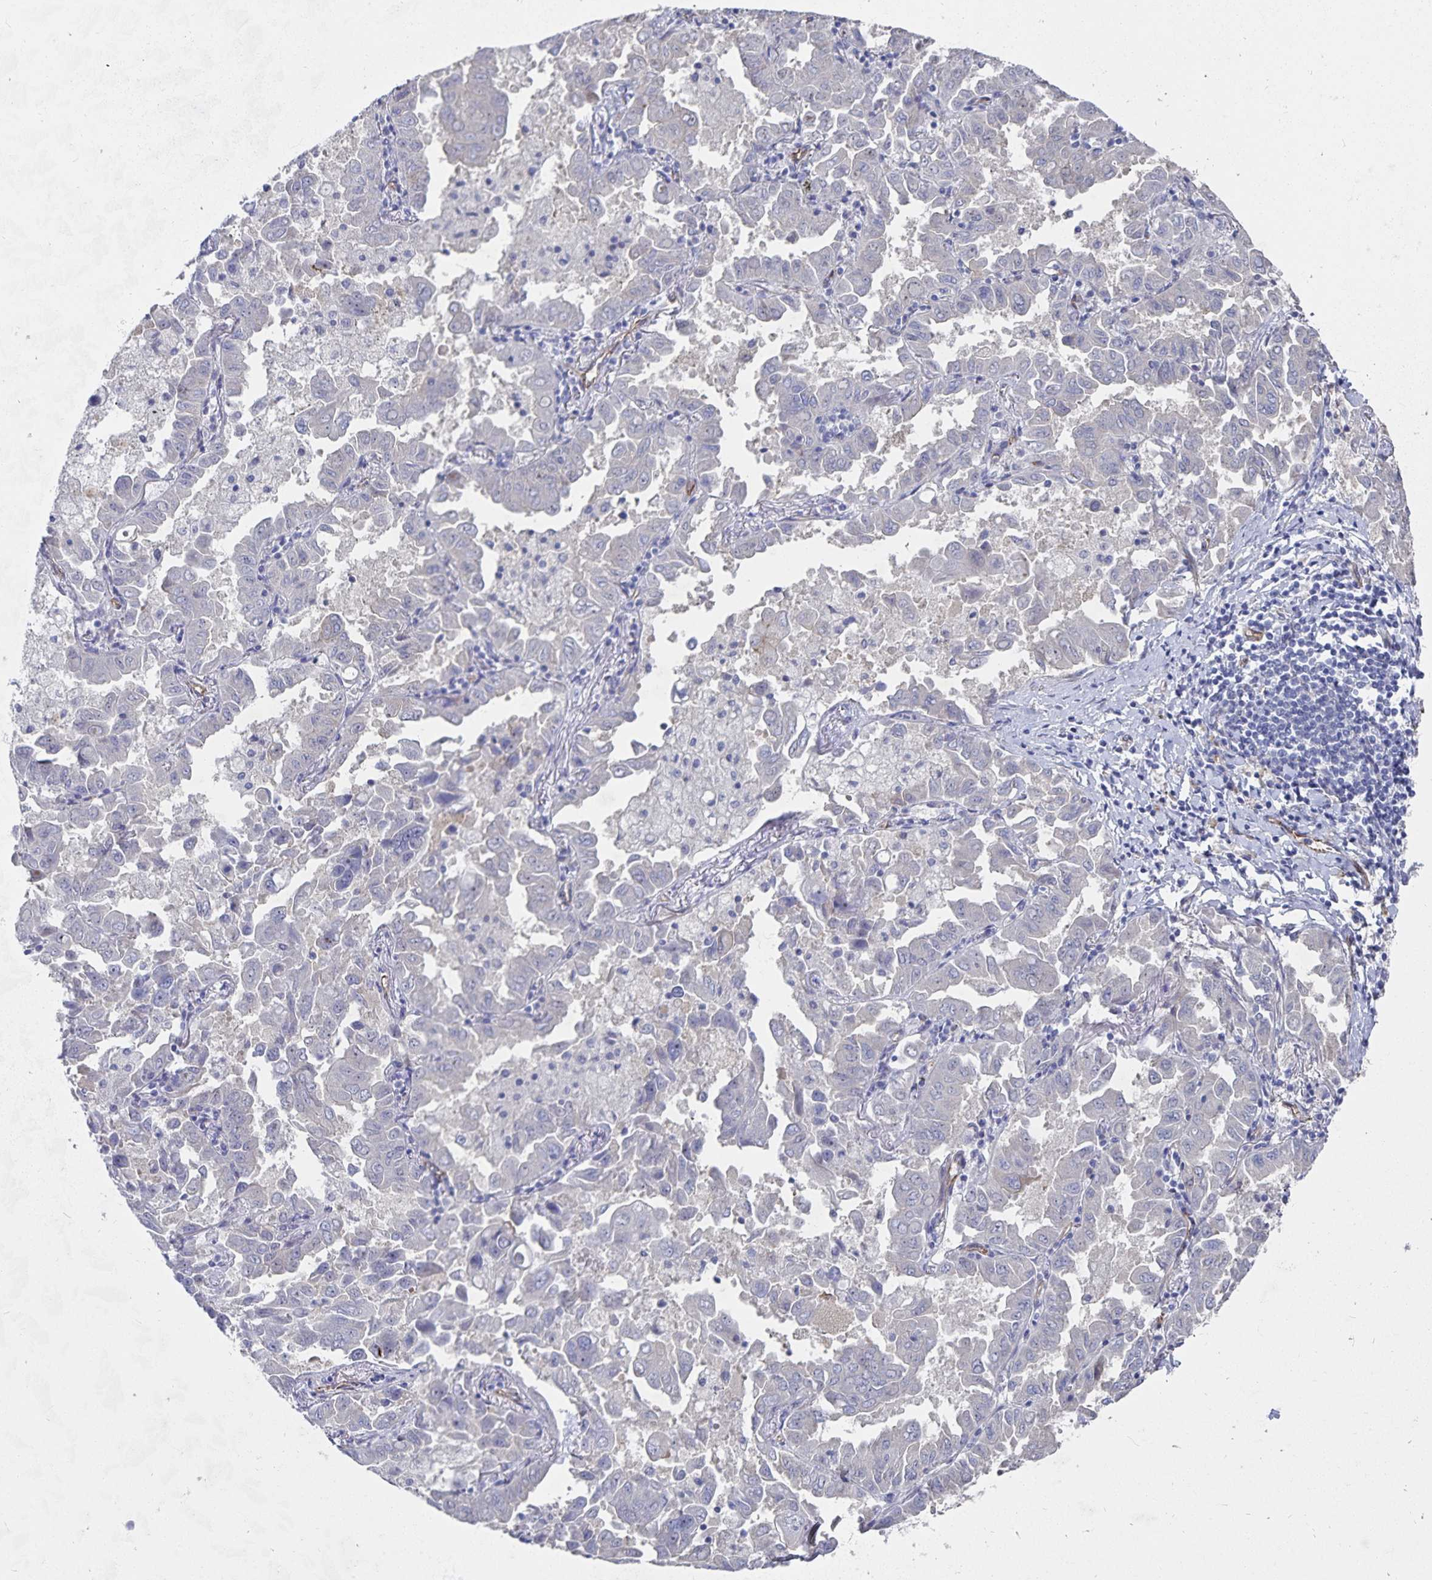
{"staining": {"intensity": "negative", "quantity": "none", "location": "none"}, "tissue": "lung cancer", "cell_type": "Tumor cells", "image_type": "cancer", "snomed": [{"axis": "morphology", "description": "Adenocarcinoma, NOS"}, {"axis": "topography", "description": "Lung"}], "caption": "This is an immunohistochemistry (IHC) histopathology image of human lung cancer. There is no expression in tumor cells.", "gene": "SSTR1", "patient": {"sex": "male", "age": 64}}